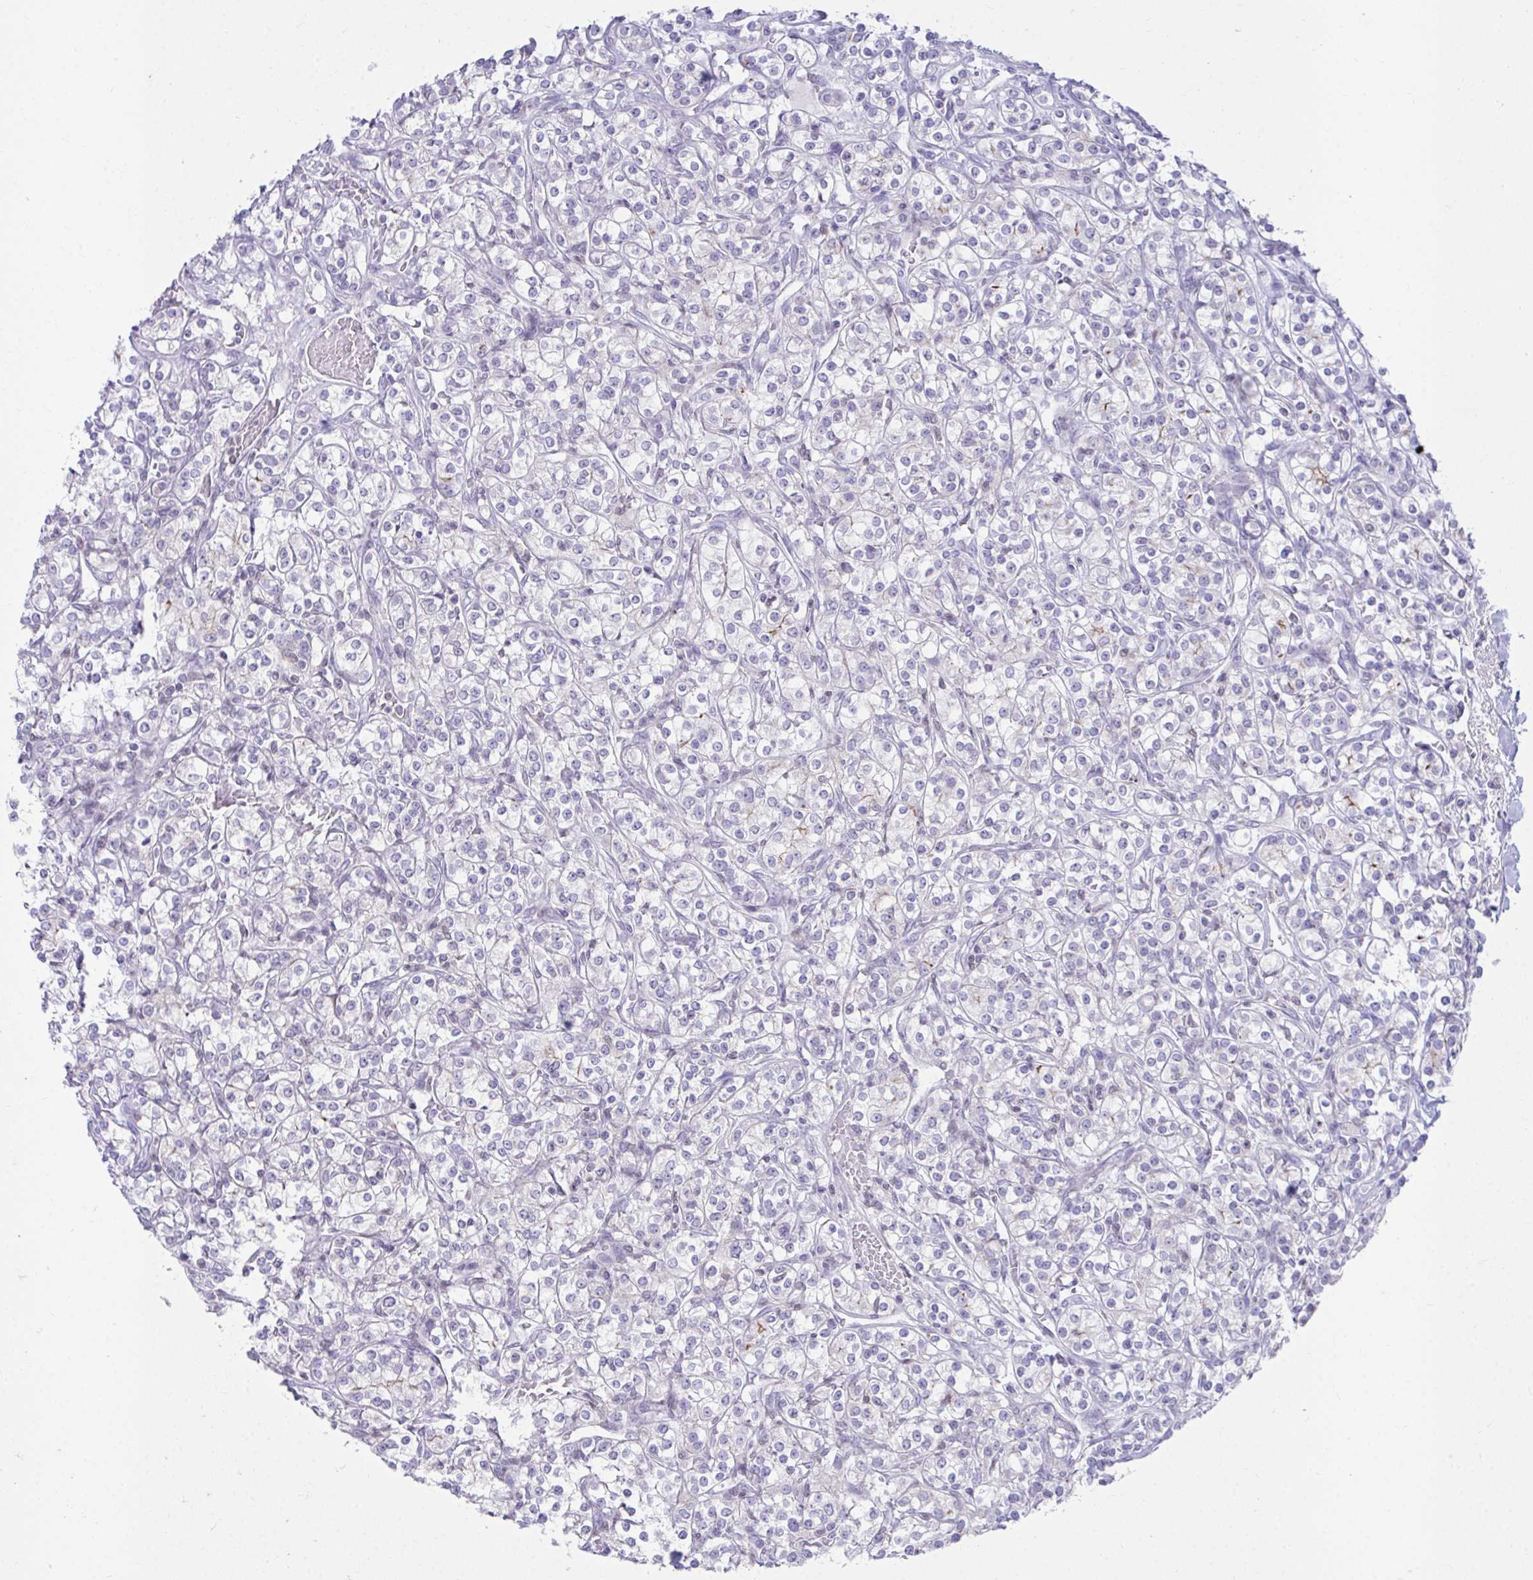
{"staining": {"intensity": "negative", "quantity": "none", "location": "none"}, "tissue": "renal cancer", "cell_type": "Tumor cells", "image_type": "cancer", "snomed": [{"axis": "morphology", "description": "Adenocarcinoma, NOS"}, {"axis": "topography", "description": "Kidney"}], "caption": "IHC of human renal adenocarcinoma reveals no positivity in tumor cells.", "gene": "OR7A5", "patient": {"sex": "male", "age": 77}}